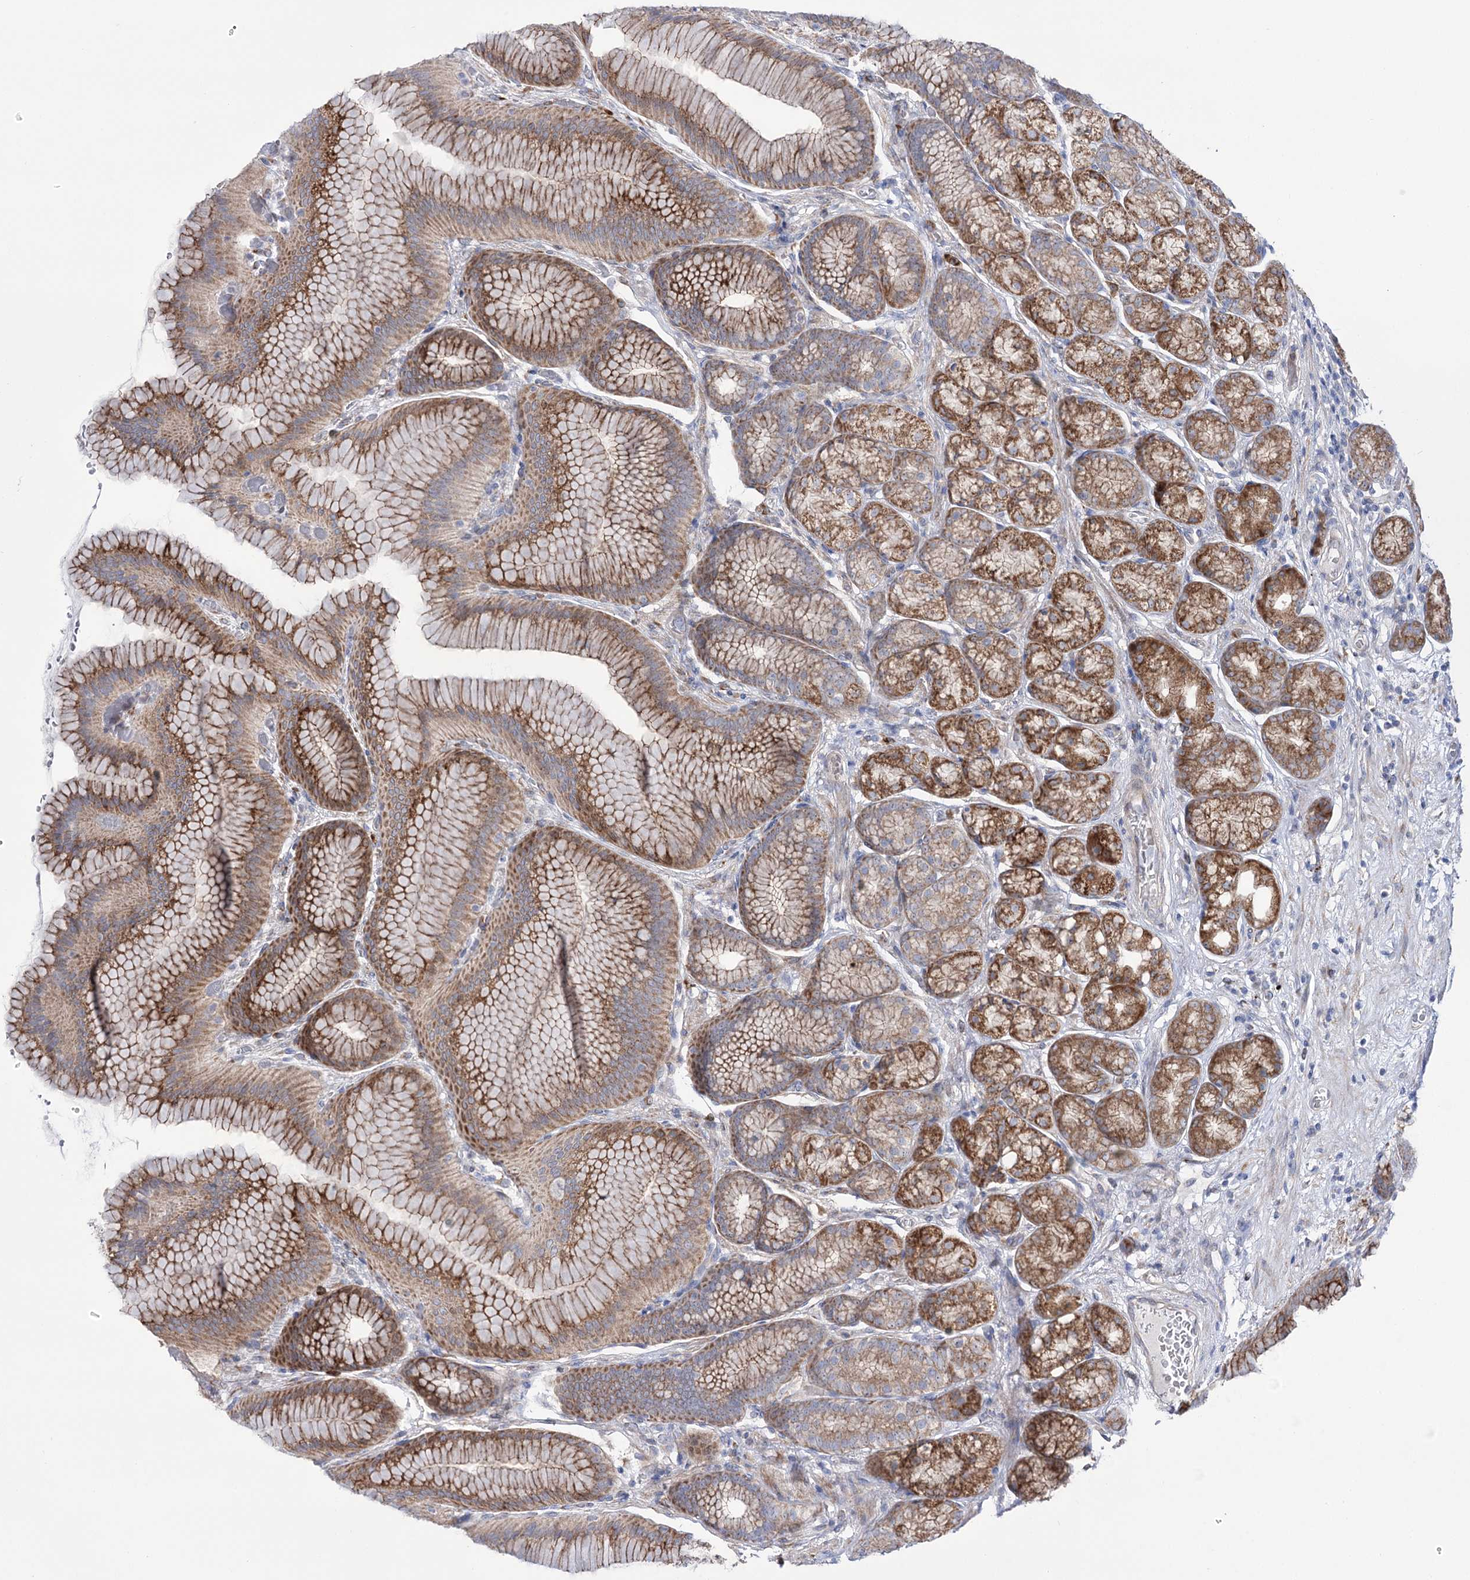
{"staining": {"intensity": "moderate", "quantity": ">75%", "location": "cytoplasmic/membranous"}, "tissue": "stomach", "cell_type": "Glandular cells", "image_type": "normal", "snomed": [{"axis": "morphology", "description": "Normal tissue, NOS"}, {"axis": "morphology", "description": "Adenocarcinoma, NOS"}, {"axis": "morphology", "description": "Adenocarcinoma, High grade"}, {"axis": "topography", "description": "Stomach, upper"}, {"axis": "topography", "description": "Stomach"}], "caption": "A high-resolution image shows immunohistochemistry (IHC) staining of unremarkable stomach, which displays moderate cytoplasmic/membranous staining in approximately >75% of glandular cells. The protein of interest is shown in brown color, while the nuclei are stained blue.", "gene": "METTL5", "patient": {"sex": "female", "age": 65}}